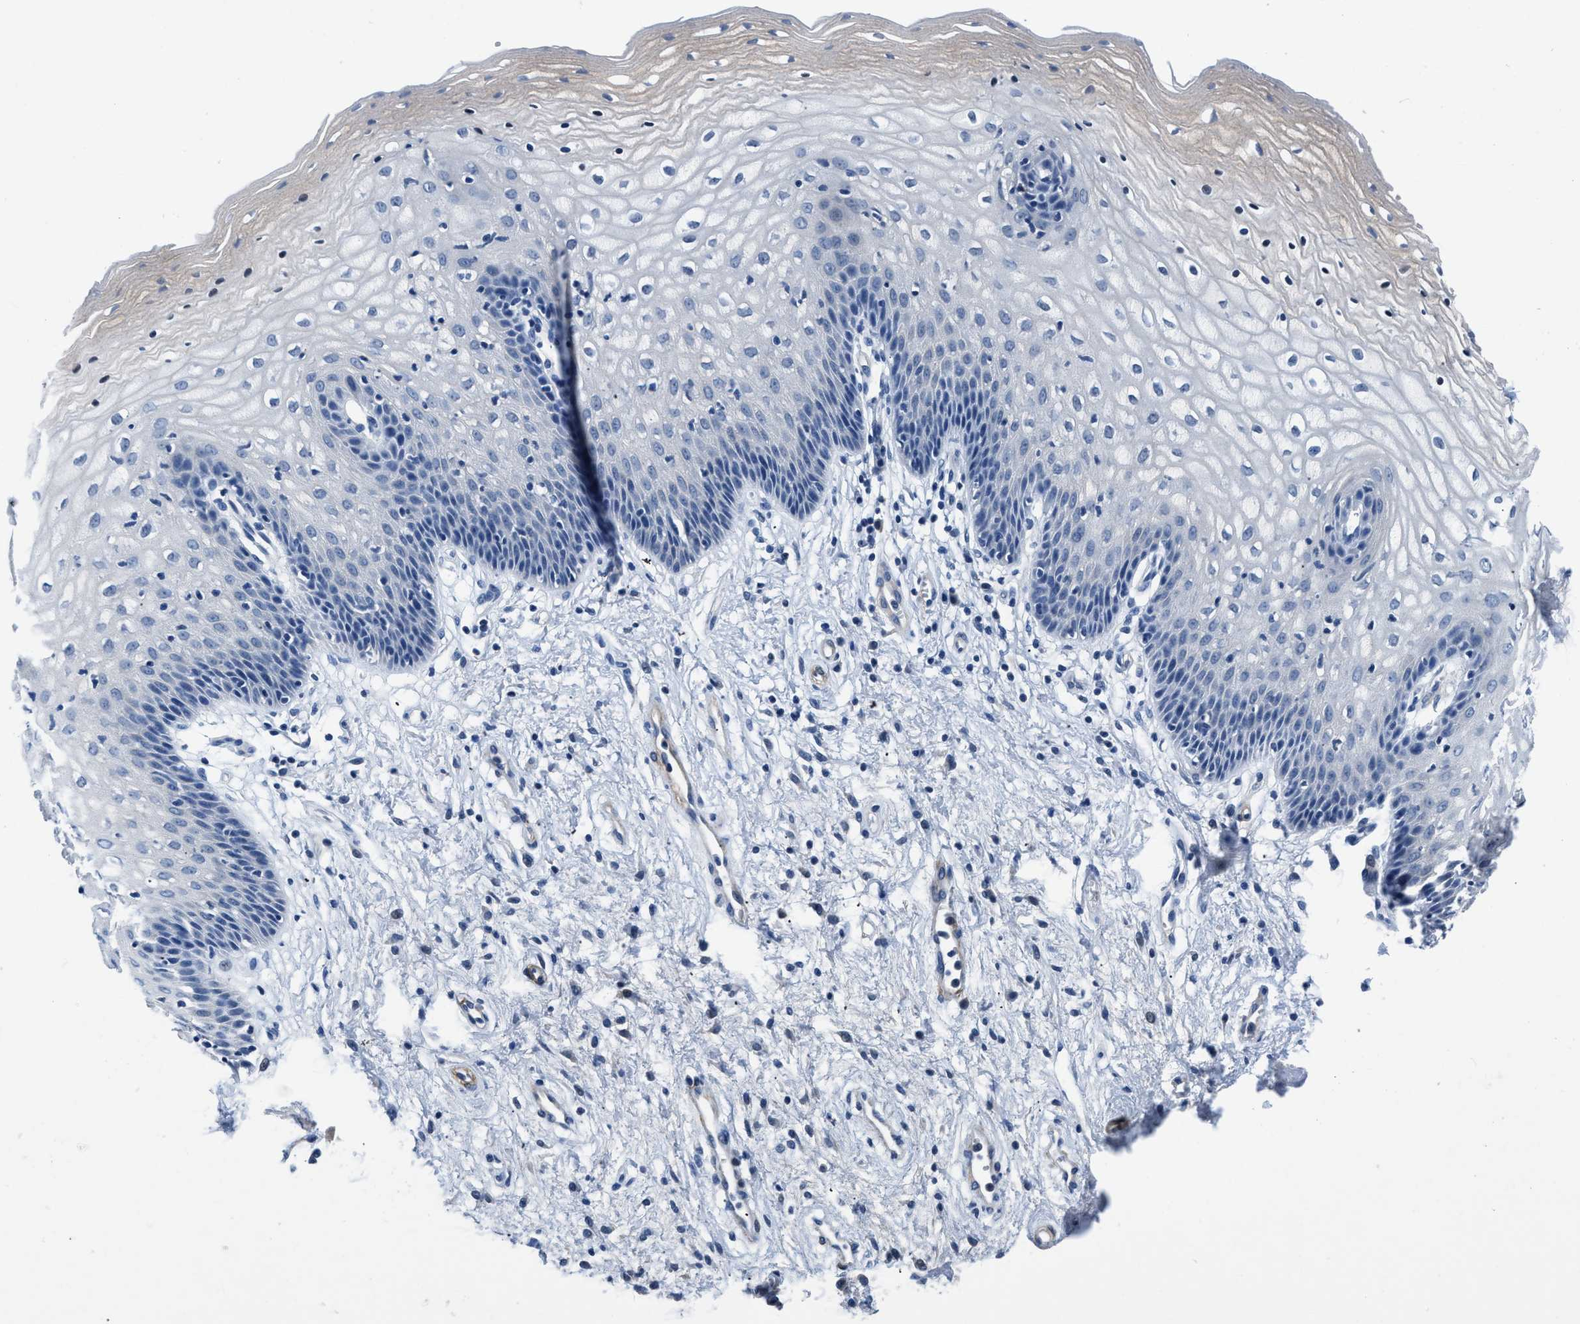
{"staining": {"intensity": "negative", "quantity": "none", "location": "none"}, "tissue": "vagina", "cell_type": "Squamous epithelial cells", "image_type": "normal", "snomed": [{"axis": "morphology", "description": "Normal tissue, NOS"}, {"axis": "topography", "description": "Vagina"}], "caption": "The IHC micrograph has no significant positivity in squamous epithelial cells of vagina.", "gene": "LANCL2", "patient": {"sex": "female", "age": 34}}